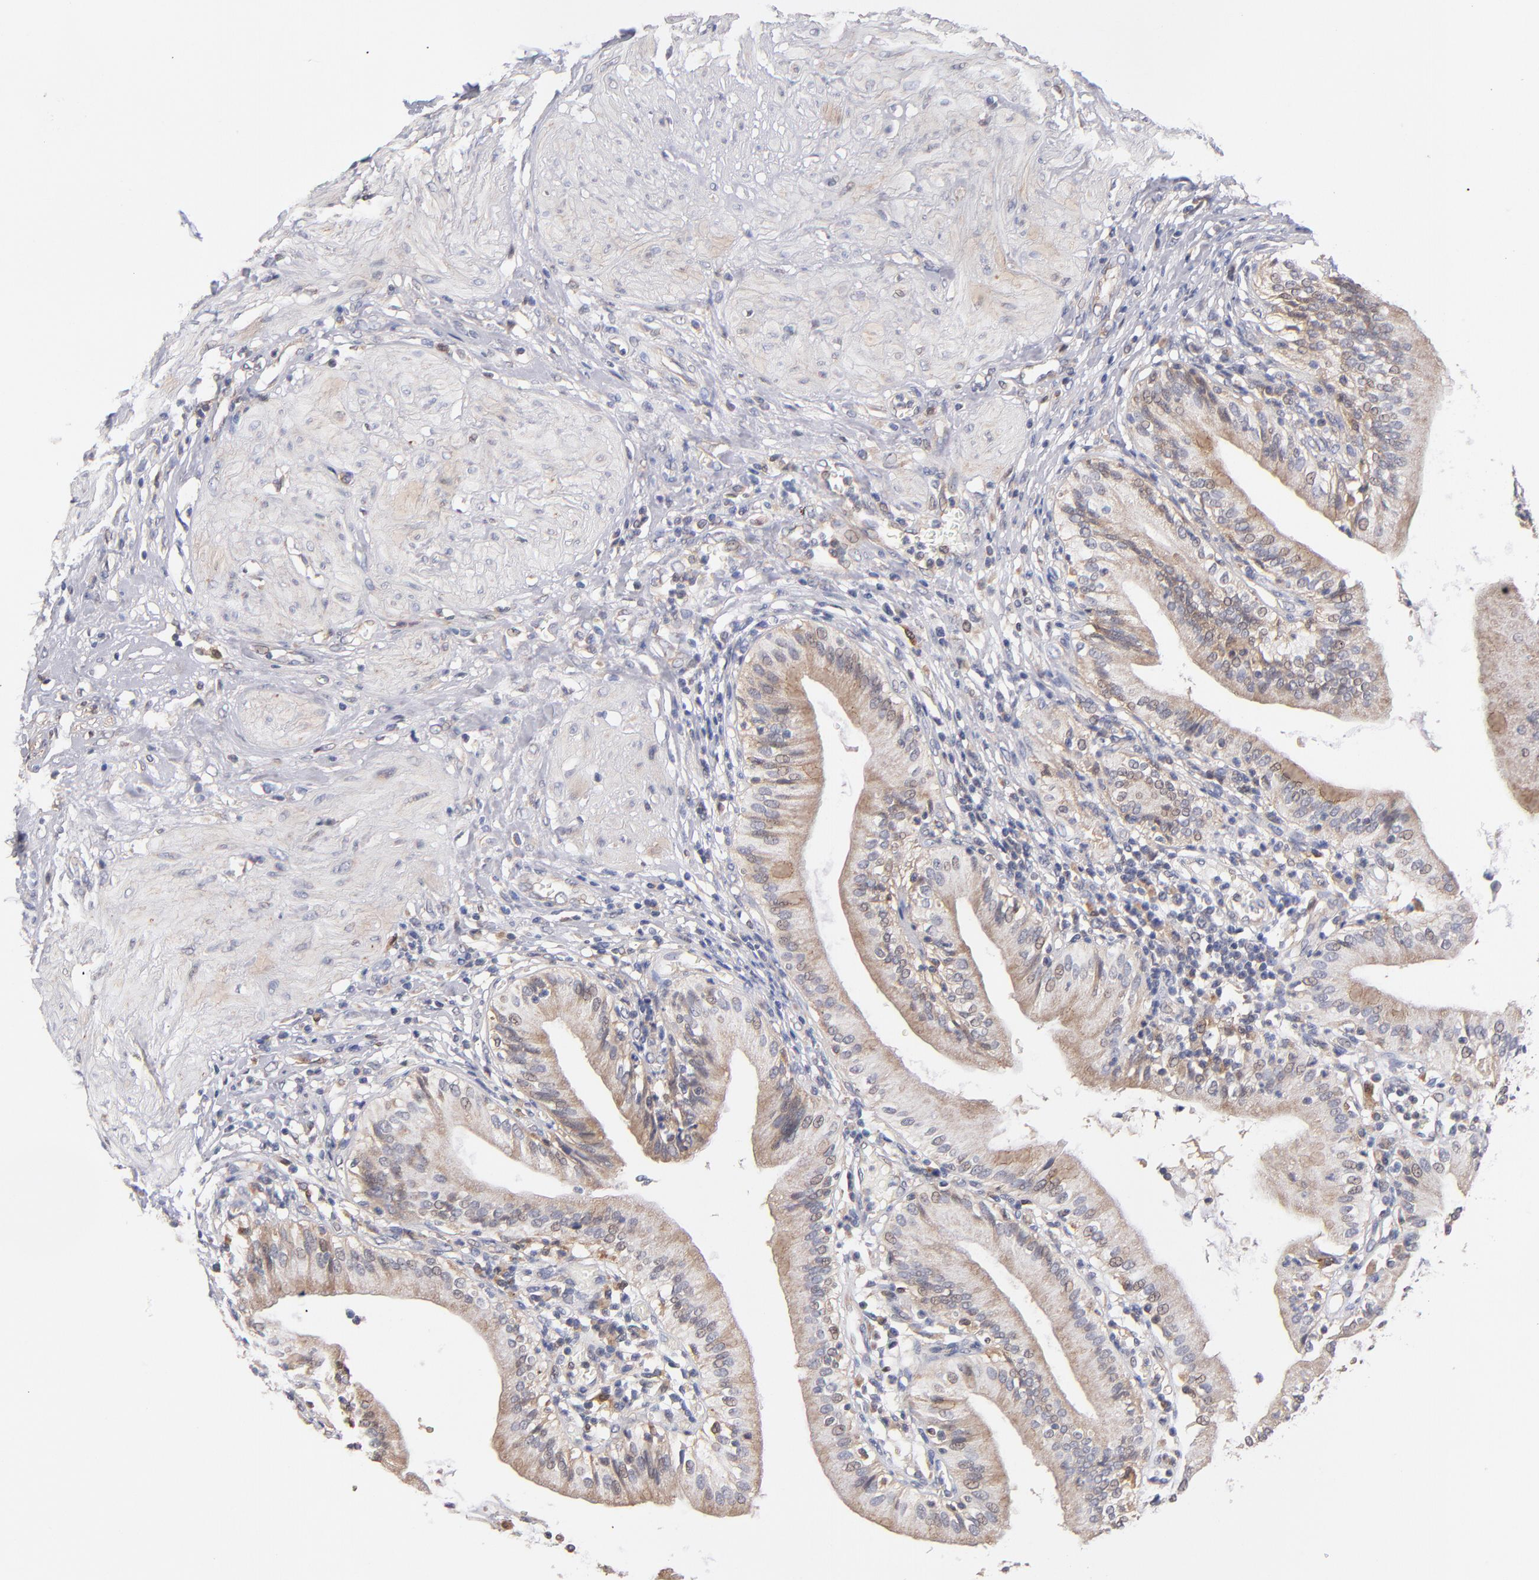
{"staining": {"intensity": "moderate", "quantity": ">75%", "location": "cytoplasmic/membranous"}, "tissue": "gallbladder", "cell_type": "Glandular cells", "image_type": "normal", "snomed": [{"axis": "morphology", "description": "Normal tissue, NOS"}, {"axis": "topography", "description": "Gallbladder"}], "caption": "A photomicrograph showing moderate cytoplasmic/membranous positivity in approximately >75% of glandular cells in benign gallbladder, as visualized by brown immunohistochemical staining.", "gene": "GMFB", "patient": {"sex": "male", "age": 58}}